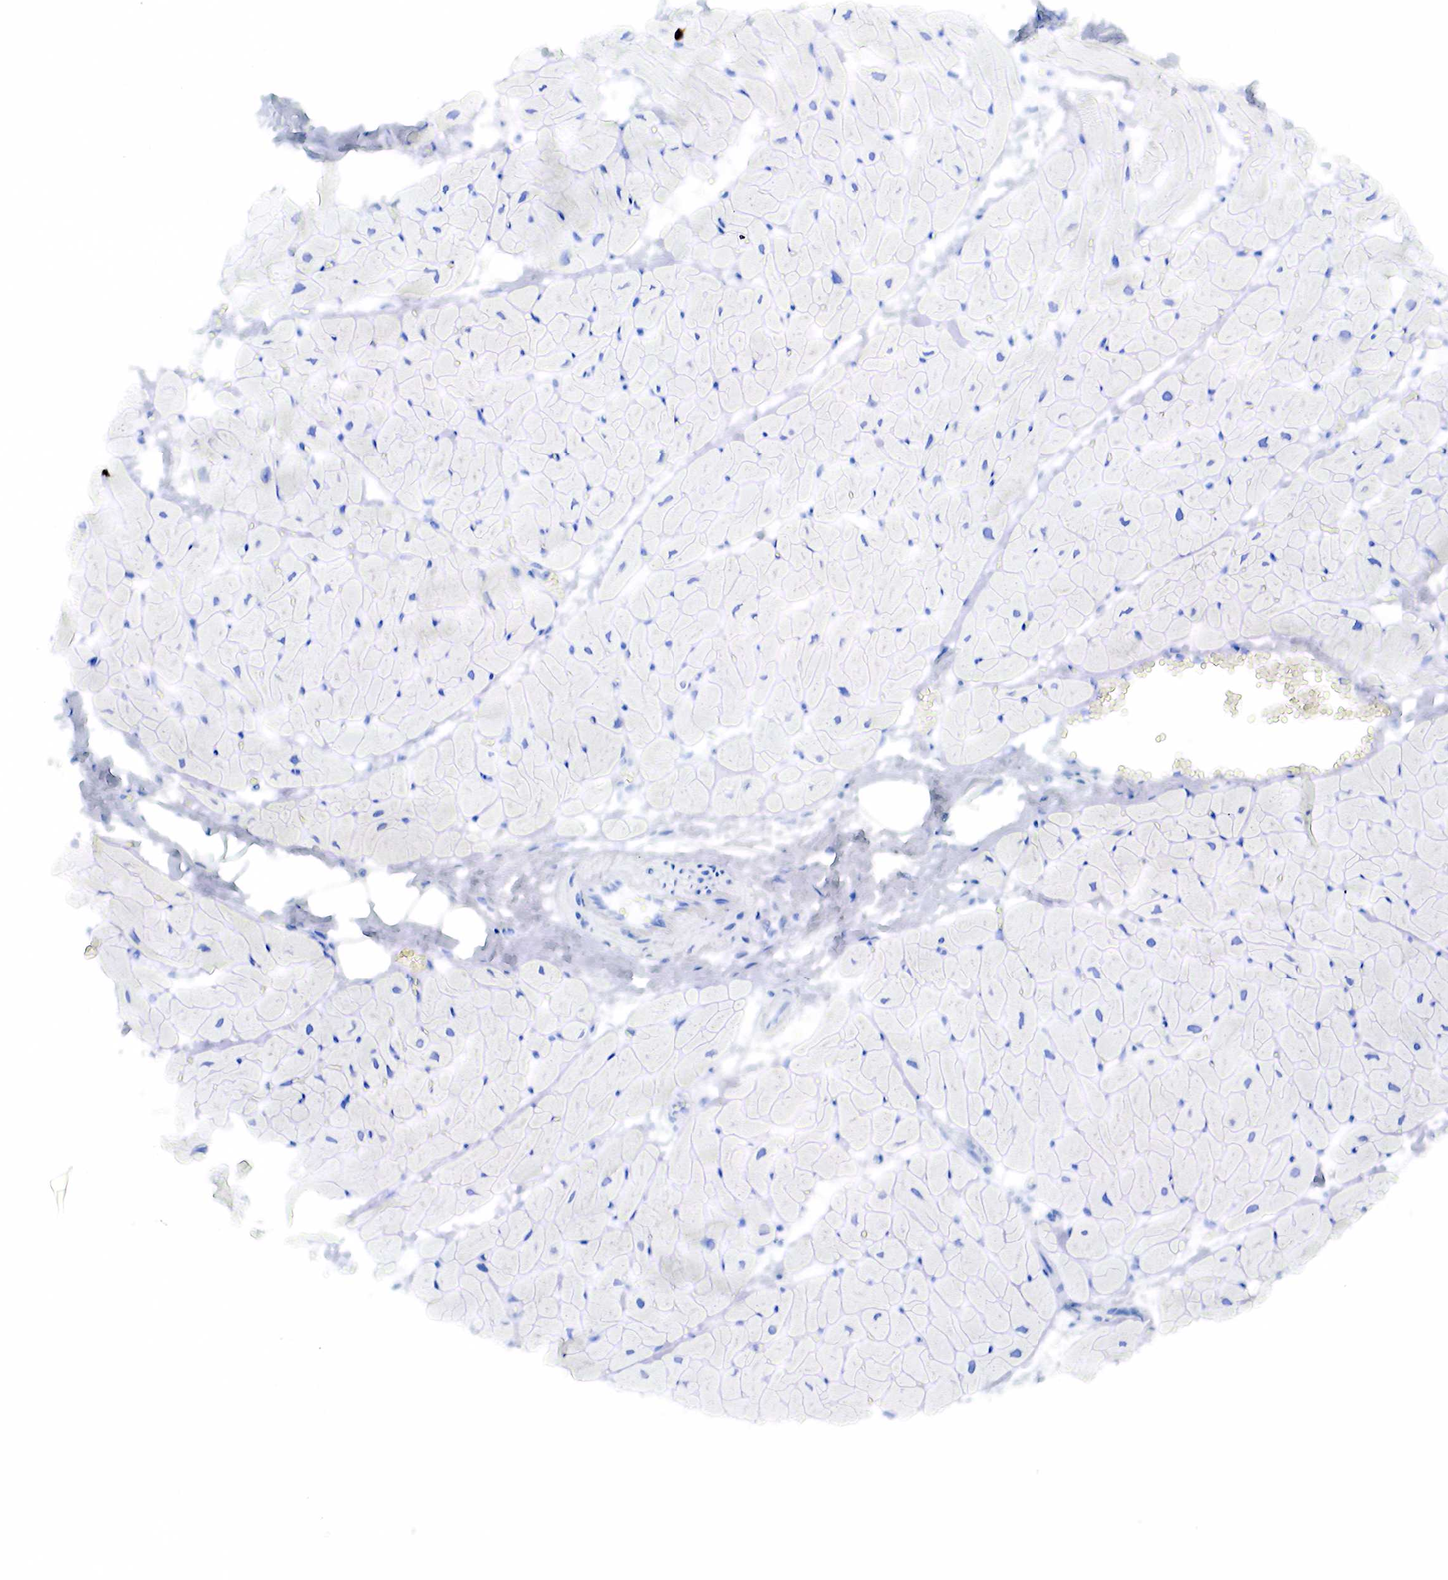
{"staining": {"intensity": "negative", "quantity": "none", "location": "none"}, "tissue": "heart muscle", "cell_type": "Cardiomyocytes", "image_type": "normal", "snomed": [{"axis": "morphology", "description": "Normal tissue, NOS"}, {"axis": "topography", "description": "Heart"}], "caption": "High power microscopy photomicrograph of an IHC image of normal heart muscle, revealing no significant staining in cardiomyocytes.", "gene": "CD79A", "patient": {"sex": "female", "age": 19}}